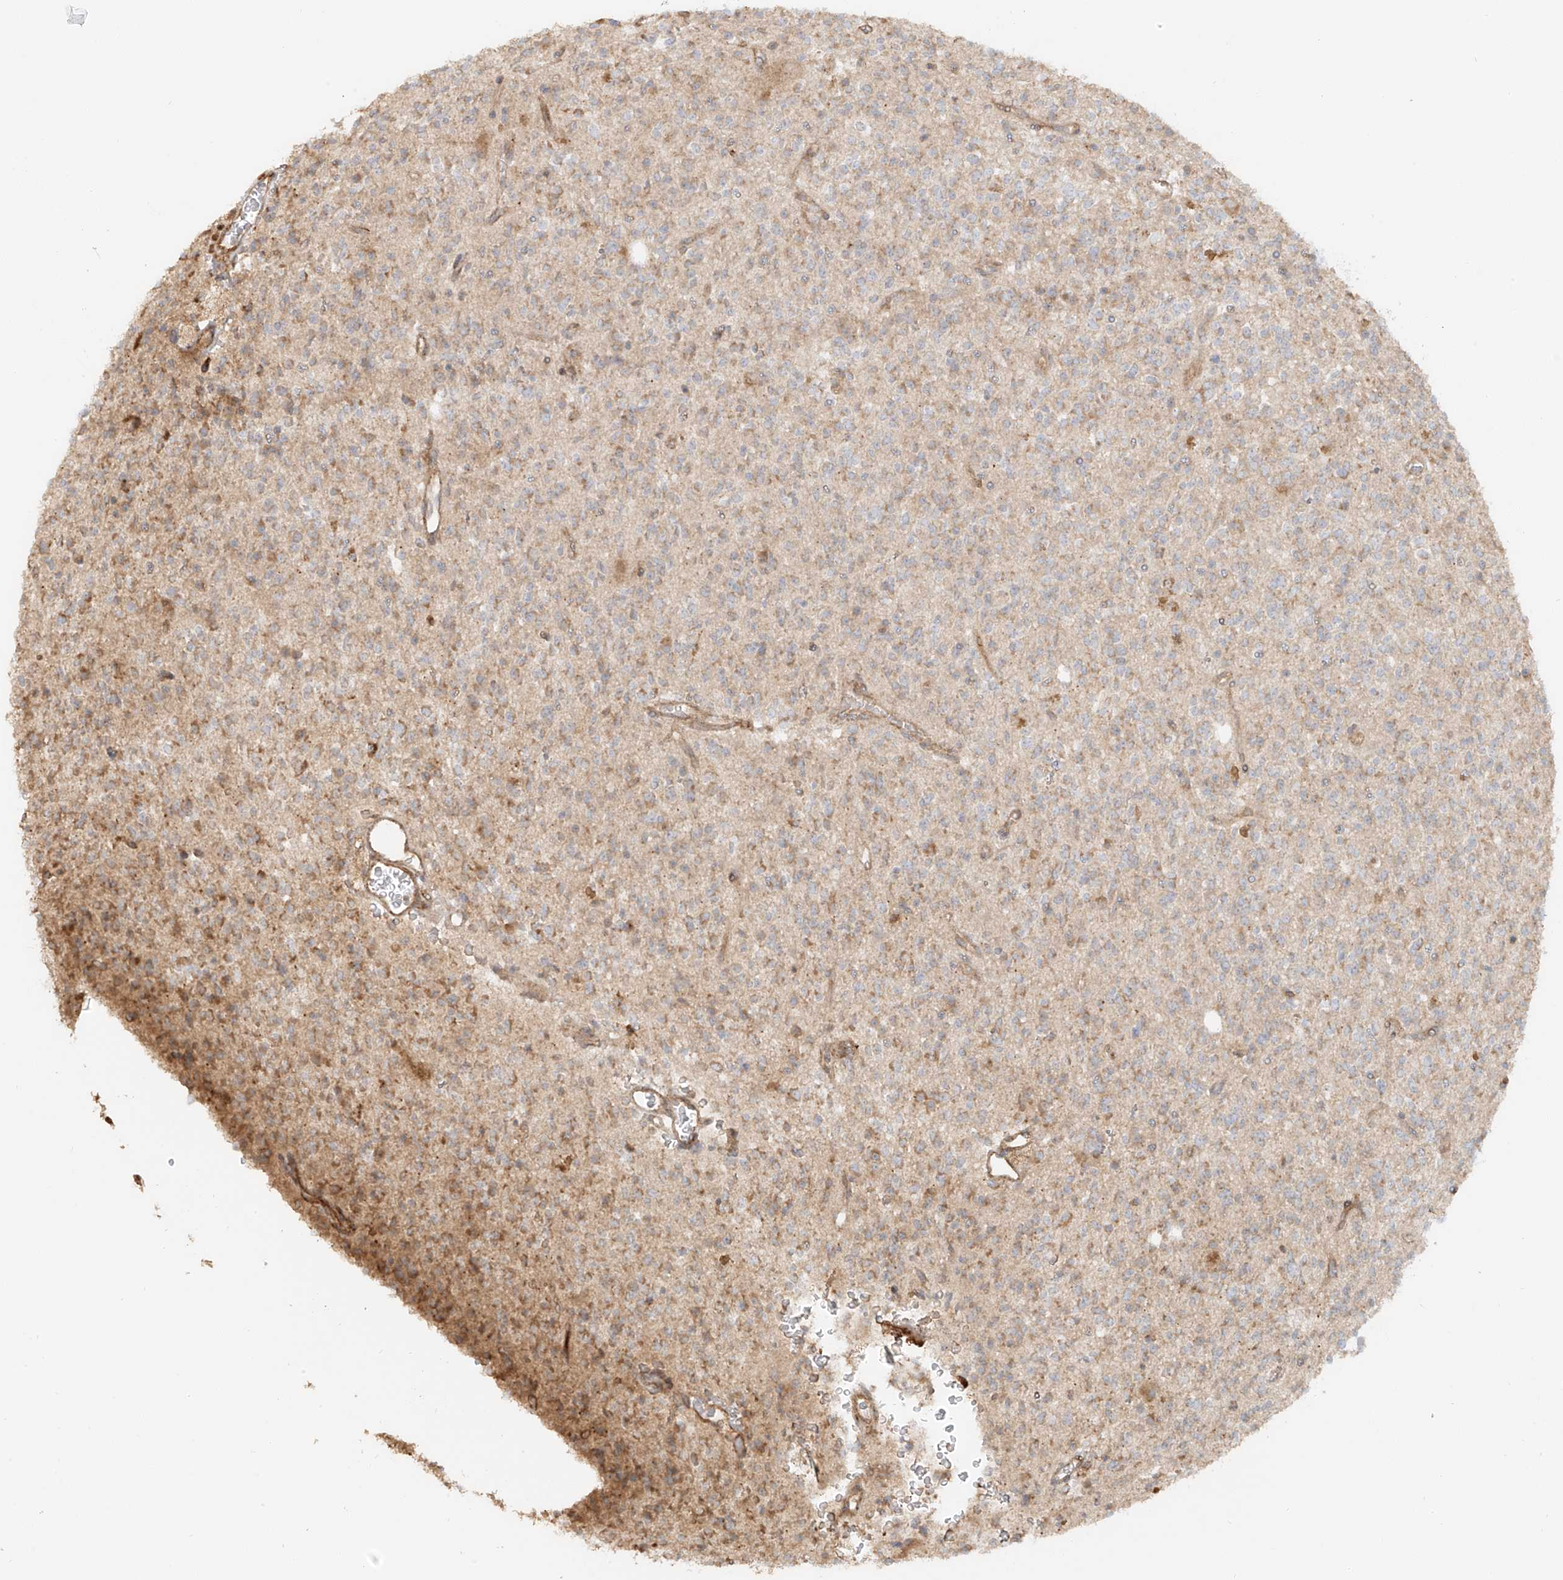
{"staining": {"intensity": "weak", "quantity": "25%-75%", "location": "cytoplasmic/membranous"}, "tissue": "glioma", "cell_type": "Tumor cells", "image_type": "cancer", "snomed": [{"axis": "morphology", "description": "Glioma, malignant, High grade"}, {"axis": "topography", "description": "Brain"}], "caption": "Glioma stained with a protein marker demonstrates weak staining in tumor cells.", "gene": "MIPEP", "patient": {"sex": "male", "age": 34}}